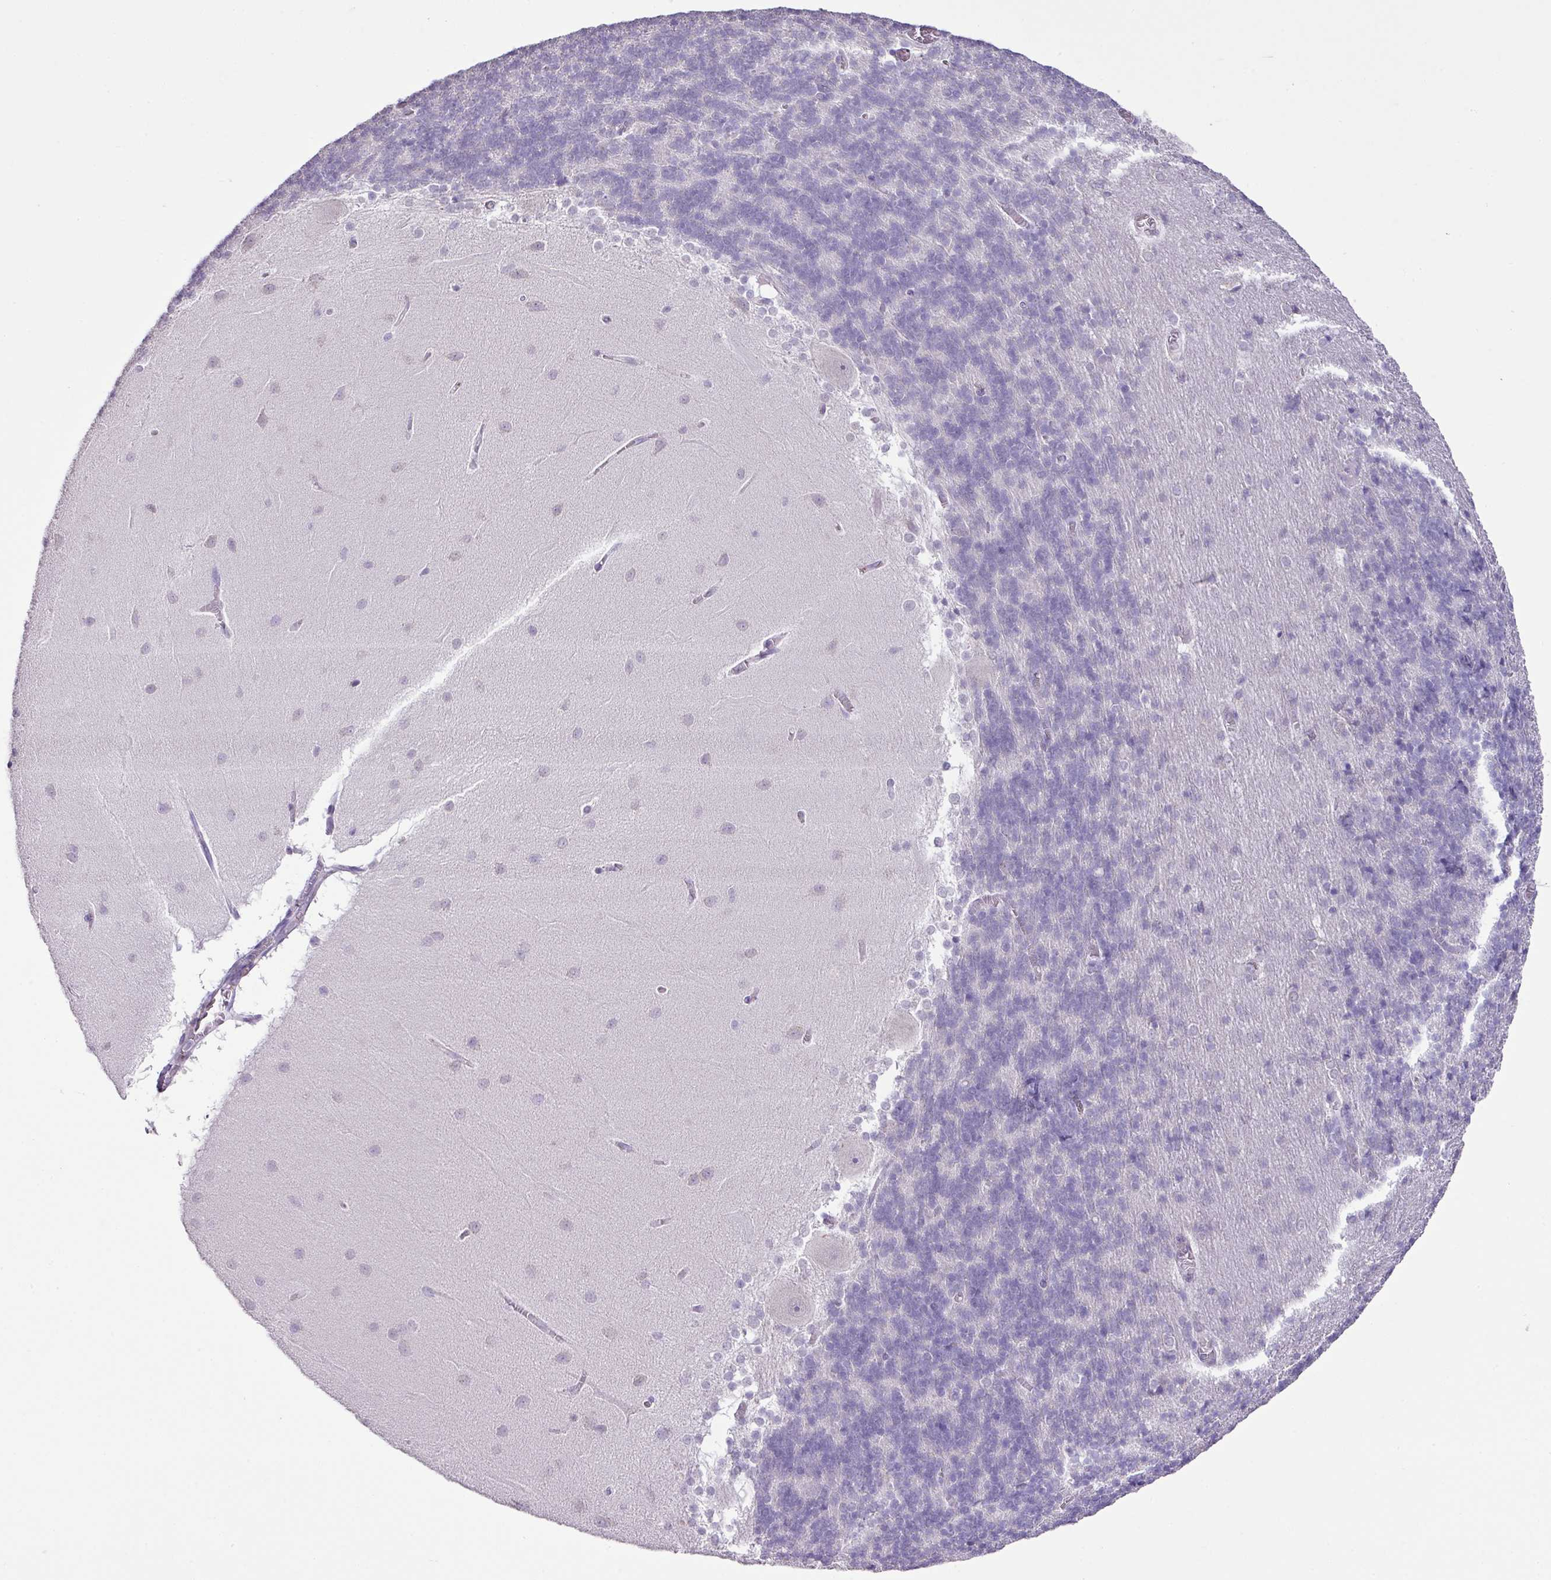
{"staining": {"intensity": "negative", "quantity": "none", "location": "none"}, "tissue": "cerebellum", "cell_type": "Cells in granular layer", "image_type": "normal", "snomed": [{"axis": "morphology", "description": "Normal tissue, NOS"}, {"axis": "topography", "description": "Cerebellum"}], "caption": "Immunohistochemistry (IHC) image of benign cerebellum: human cerebellum stained with DAB reveals no significant protein positivity in cells in granular layer.", "gene": "DIP2A", "patient": {"sex": "female", "age": 54}}